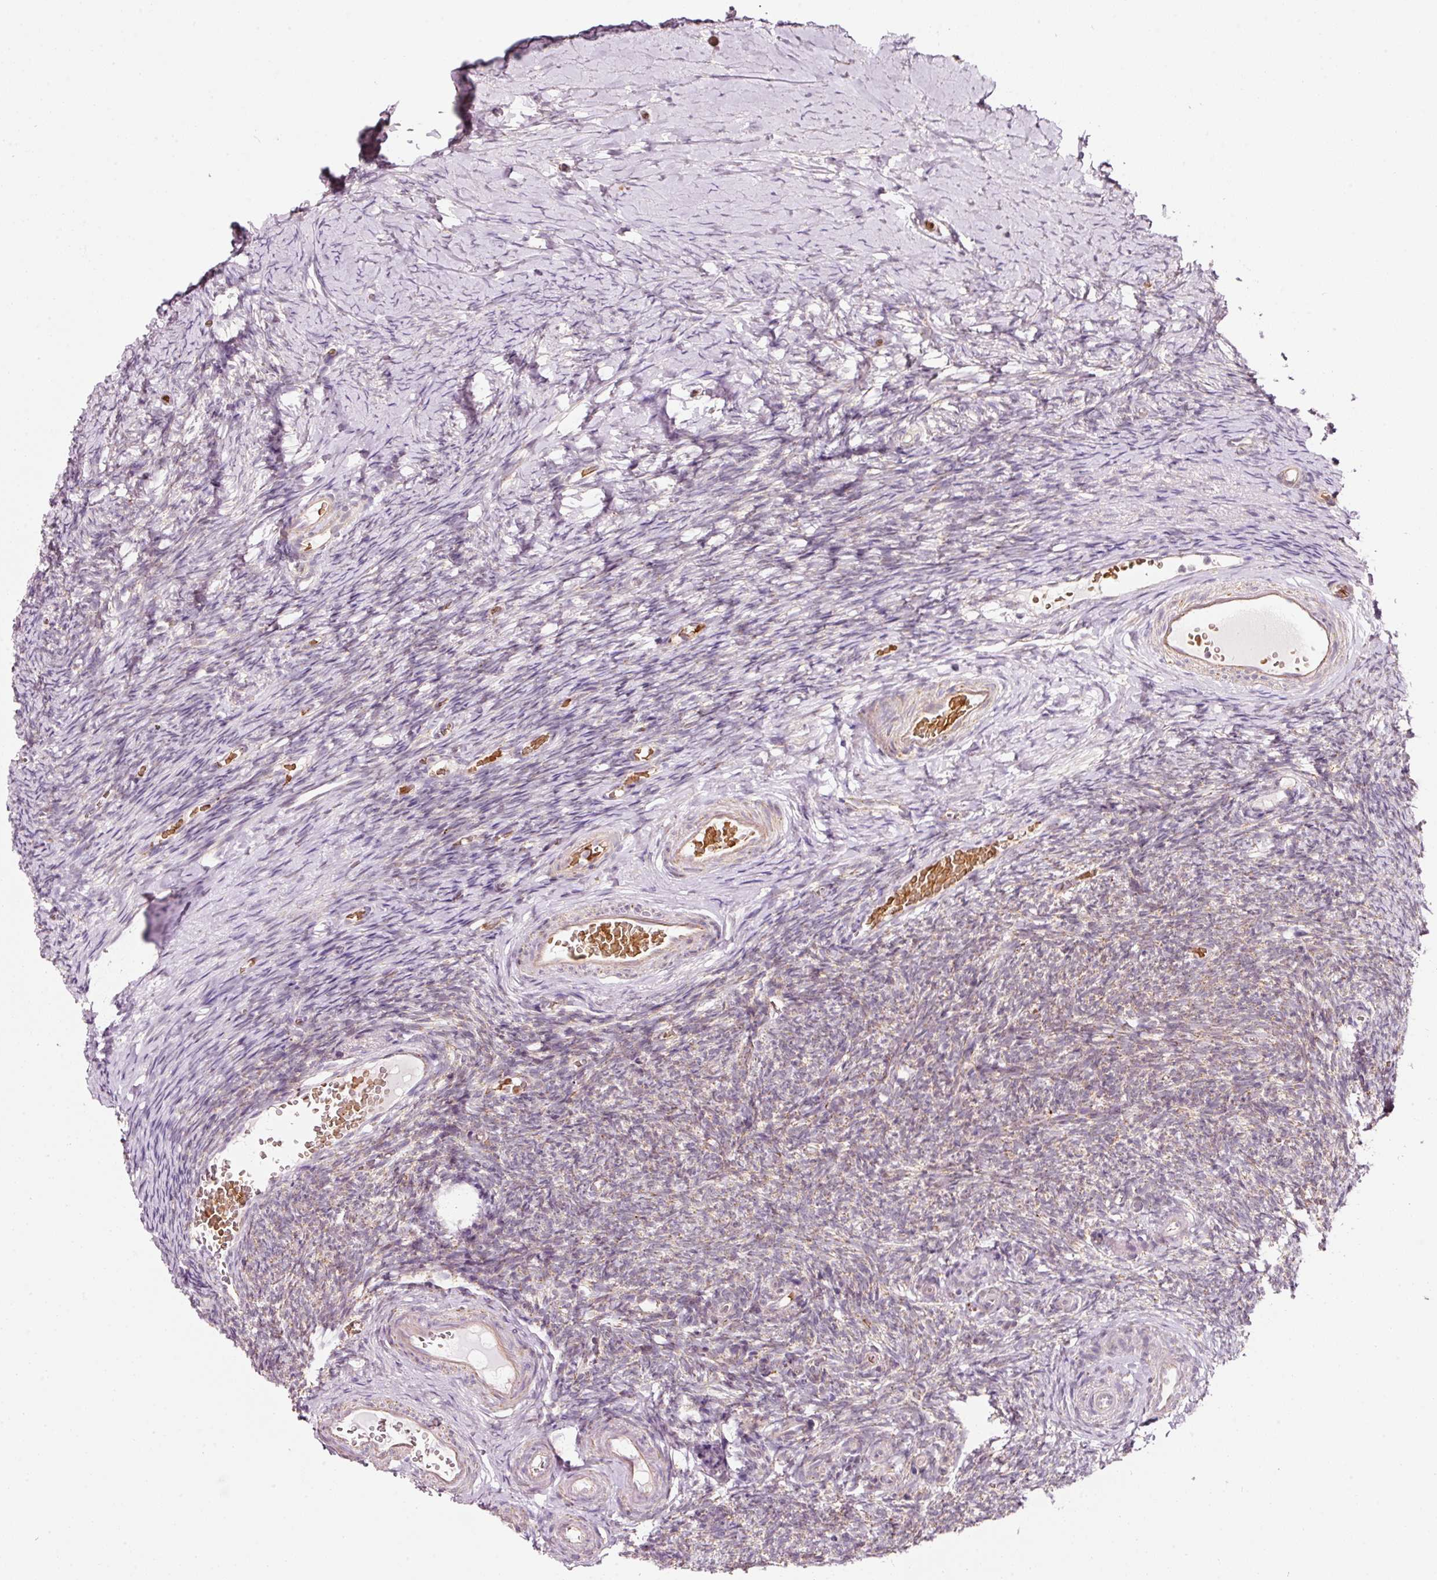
{"staining": {"intensity": "strong", "quantity": "25%-75%", "location": "cytoplasmic/membranous"}, "tissue": "ovary", "cell_type": "Follicle cells", "image_type": "normal", "snomed": [{"axis": "morphology", "description": "Normal tissue, NOS"}, {"axis": "topography", "description": "Ovary"}], "caption": "High-magnification brightfield microscopy of normal ovary stained with DAB (3,3'-diaminobenzidine) (brown) and counterstained with hematoxylin (blue). follicle cells exhibit strong cytoplasmic/membranous staining is identified in about25%-75% of cells. (IHC, brightfield microscopy, high magnification).", "gene": "ZNF460", "patient": {"sex": "female", "age": 39}}